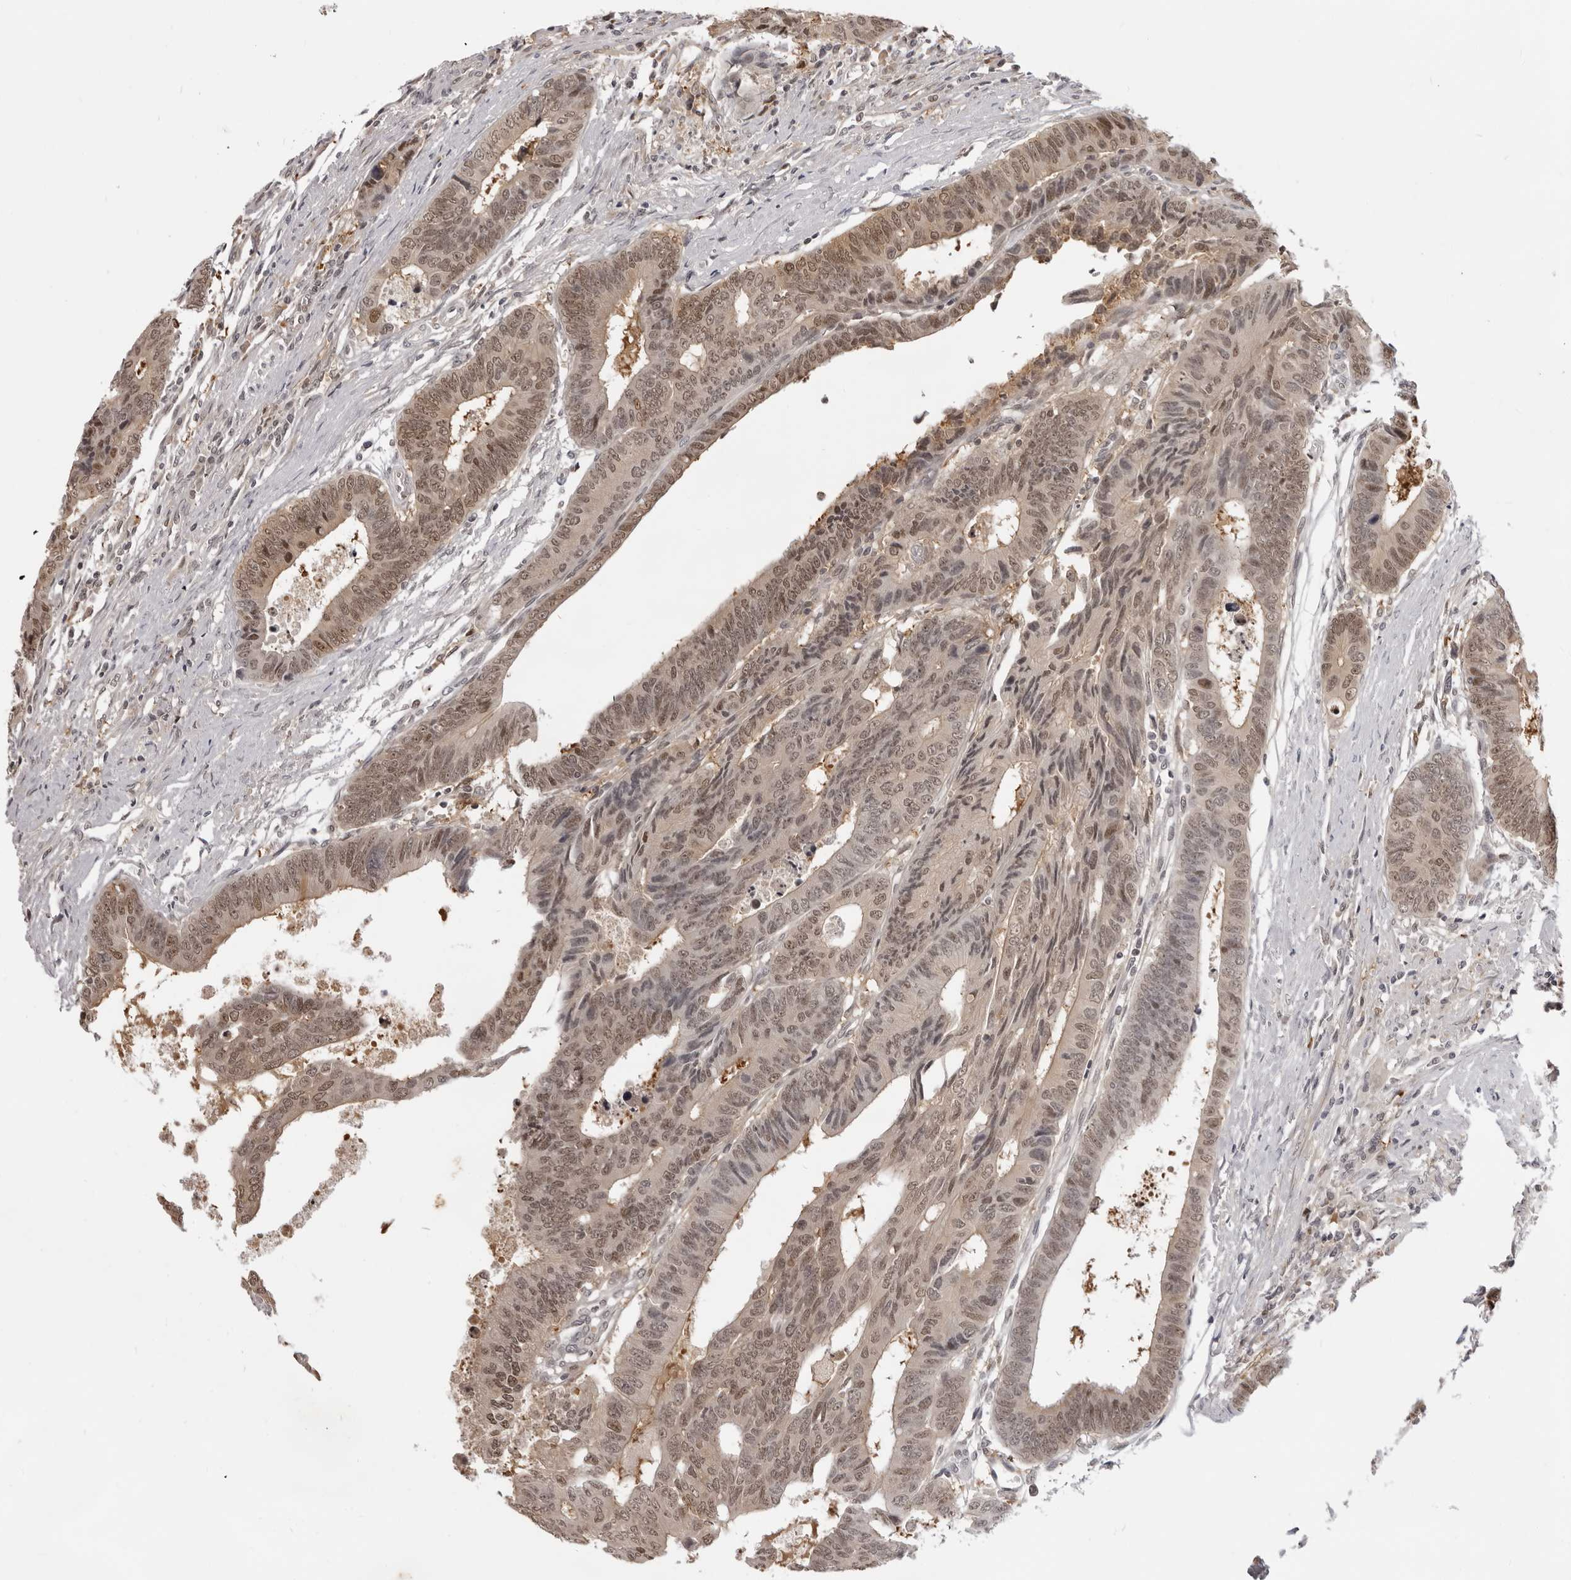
{"staining": {"intensity": "moderate", "quantity": ">75%", "location": "nuclear"}, "tissue": "colorectal cancer", "cell_type": "Tumor cells", "image_type": "cancer", "snomed": [{"axis": "morphology", "description": "Adenocarcinoma, NOS"}, {"axis": "topography", "description": "Rectum"}], "caption": "Moderate nuclear positivity for a protein is identified in about >75% of tumor cells of colorectal adenocarcinoma using immunohistochemistry (IHC).", "gene": "SRGAP2", "patient": {"sex": "male", "age": 84}}